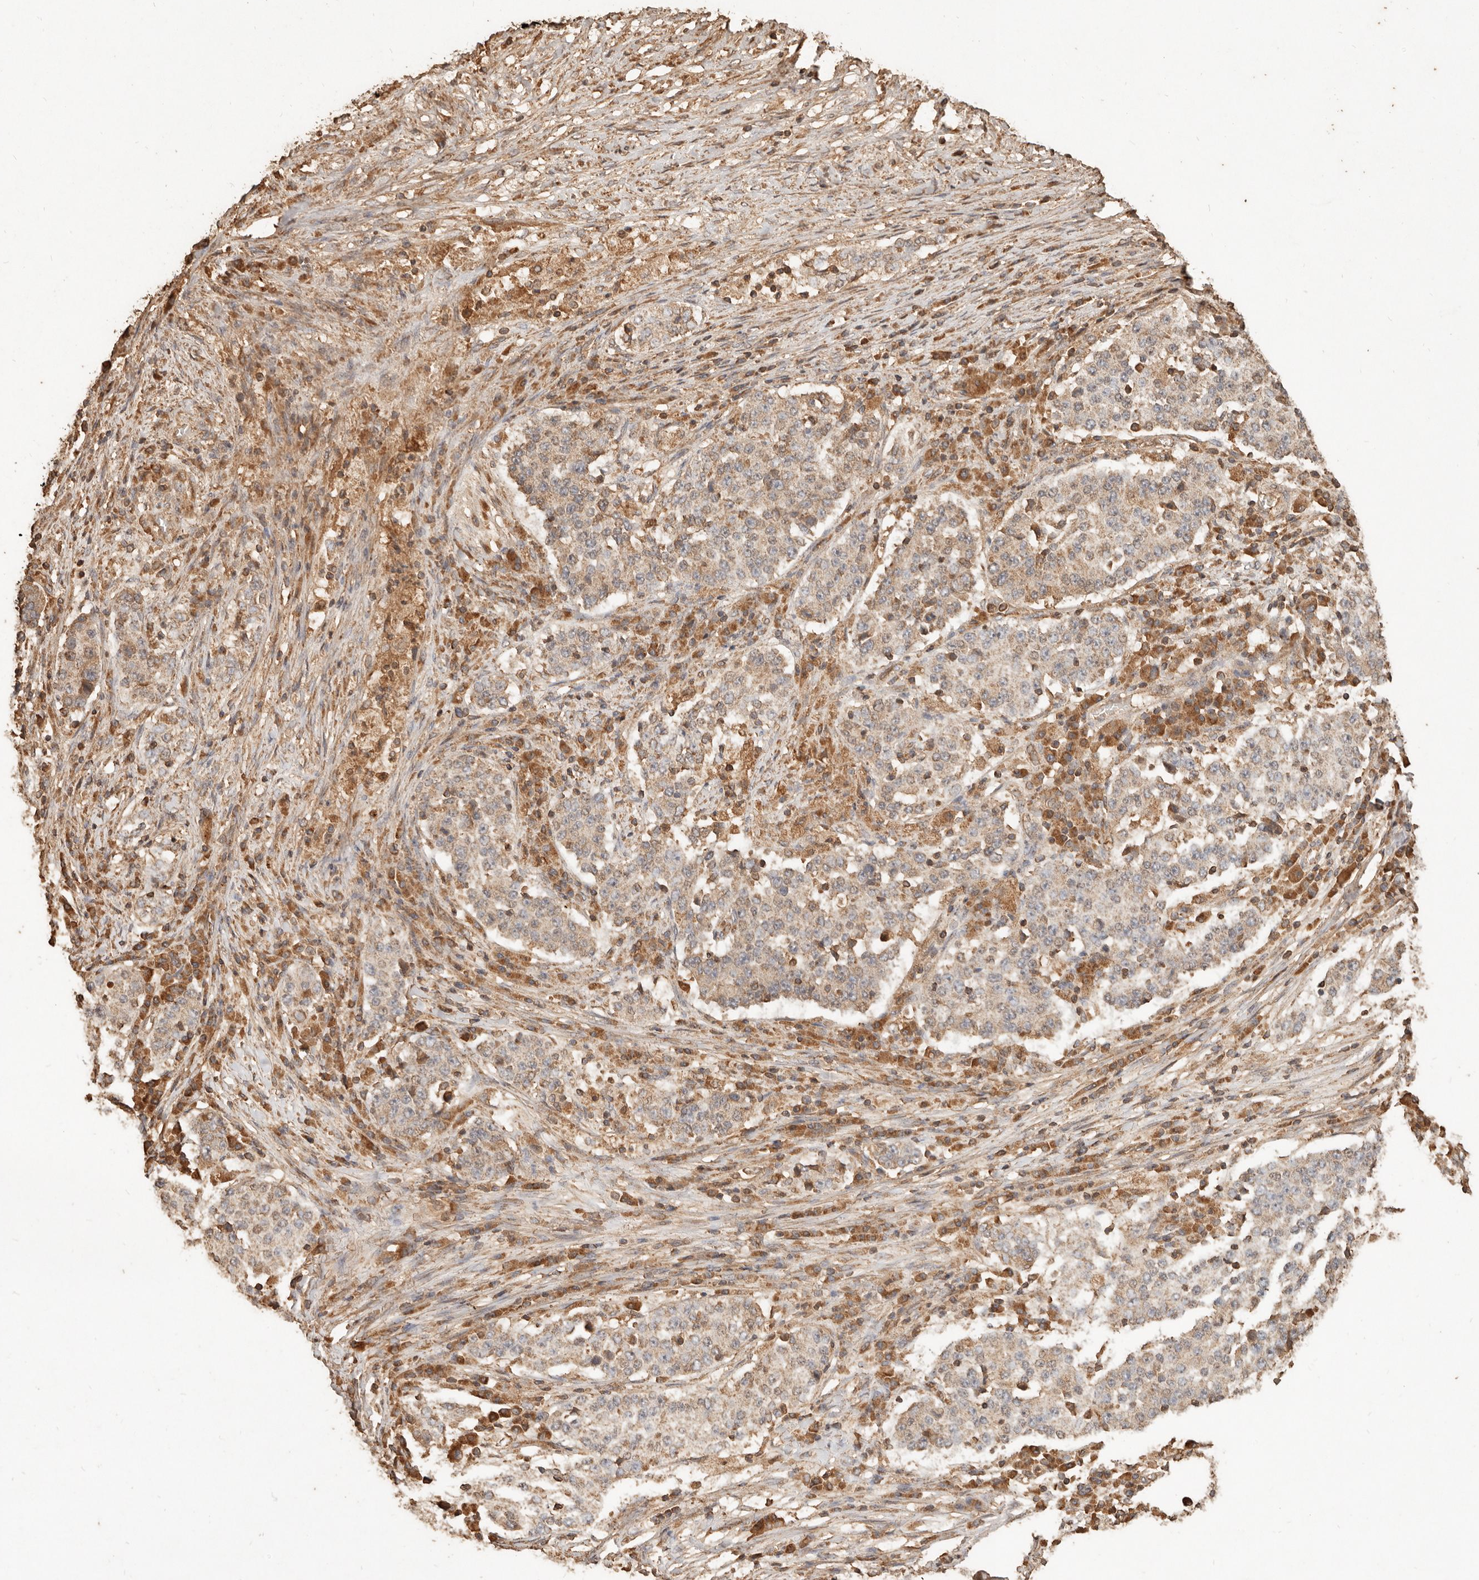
{"staining": {"intensity": "weak", "quantity": "25%-75%", "location": "cytoplasmic/membranous"}, "tissue": "stomach cancer", "cell_type": "Tumor cells", "image_type": "cancer", "snomed": [{"axis": "morphology", "description": "Adenocarcinoma, NOS"}, {"axis": "topography", "description": "Stomach"}], "caption": "Stomach cancer tissue exhibits weak cytoplasmic/membranous positivity in about 25%-75% of tumor cells", "gene": "FAM180B", "patient": {"sex": "male", "age": 59}}